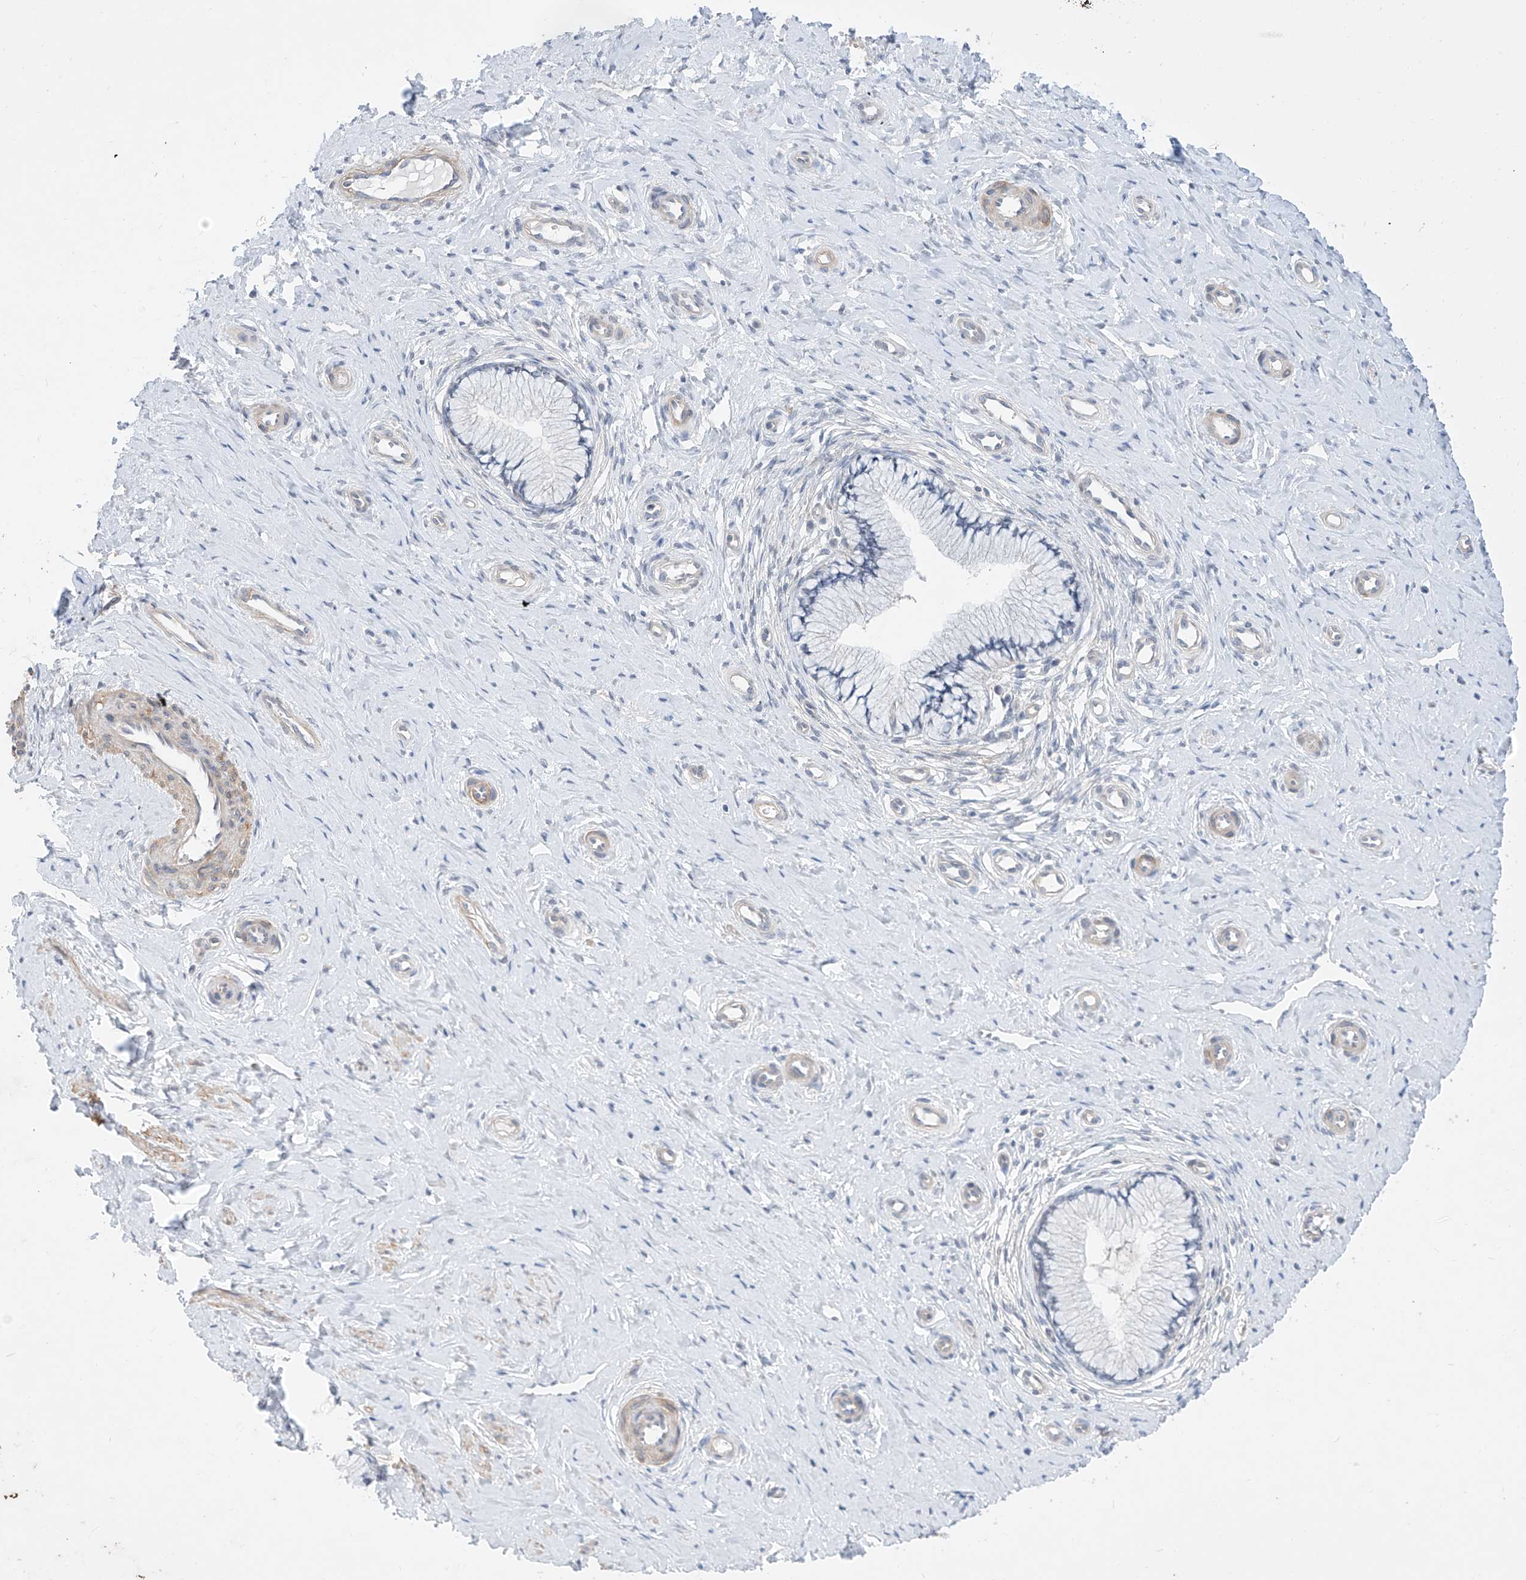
{"staining": {"intensity": "negative", "quantity": "none", "location": "none"}, "tissue": "cervix", "cell_type": "Glandular cells", "image_type": "normal", "snomed": [{"axis": "morphology", "description": "Normal tissue, NOS"}, {"axis": "topography", "description": "Cervix"}], "caption": "IHC of benign human cervix reveals no expression in glandular cells.", "gene": "ABLIM2", "patient": {"sex": "female", "age": 36}}